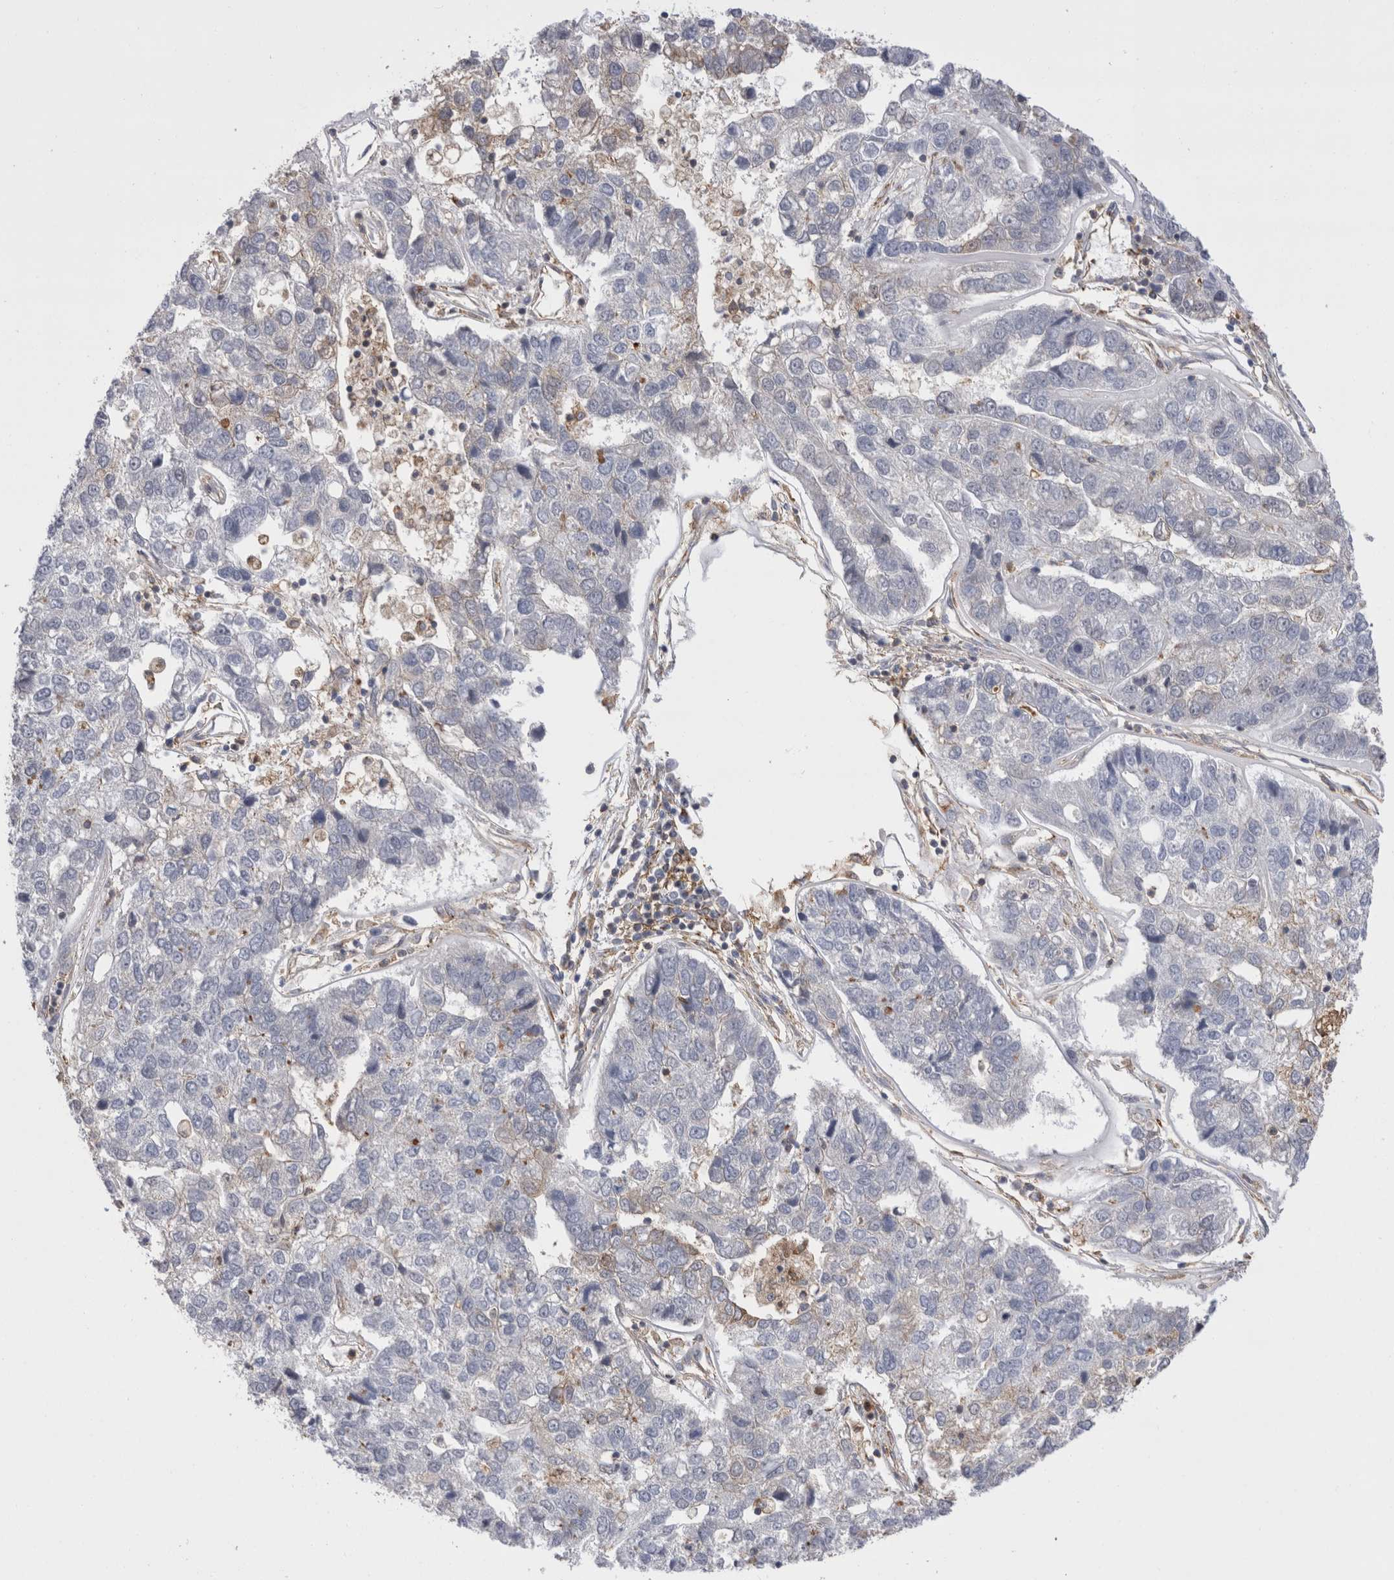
{"staining": {"intensity": "negative", "quantity": "none", "location": "none"}, "tissue": "pancreatic cancer", "cell_type": "Tumor cells", "image_type": "cancer", "snomed": [{"axis": "morphology", "description": "Adenocarcinoma, NOS"}, {"axis": "topography", "description": "Pancreas"}], "caption": "High magnification brightfield microscopy of pancreatic cancer stained with DAB (brown) and counterstained with hematoxylin (blue): tumor cells show no significant expression.", "gene": "RAB11FIP1", "patient": {"sex": "female", "age": 61}}